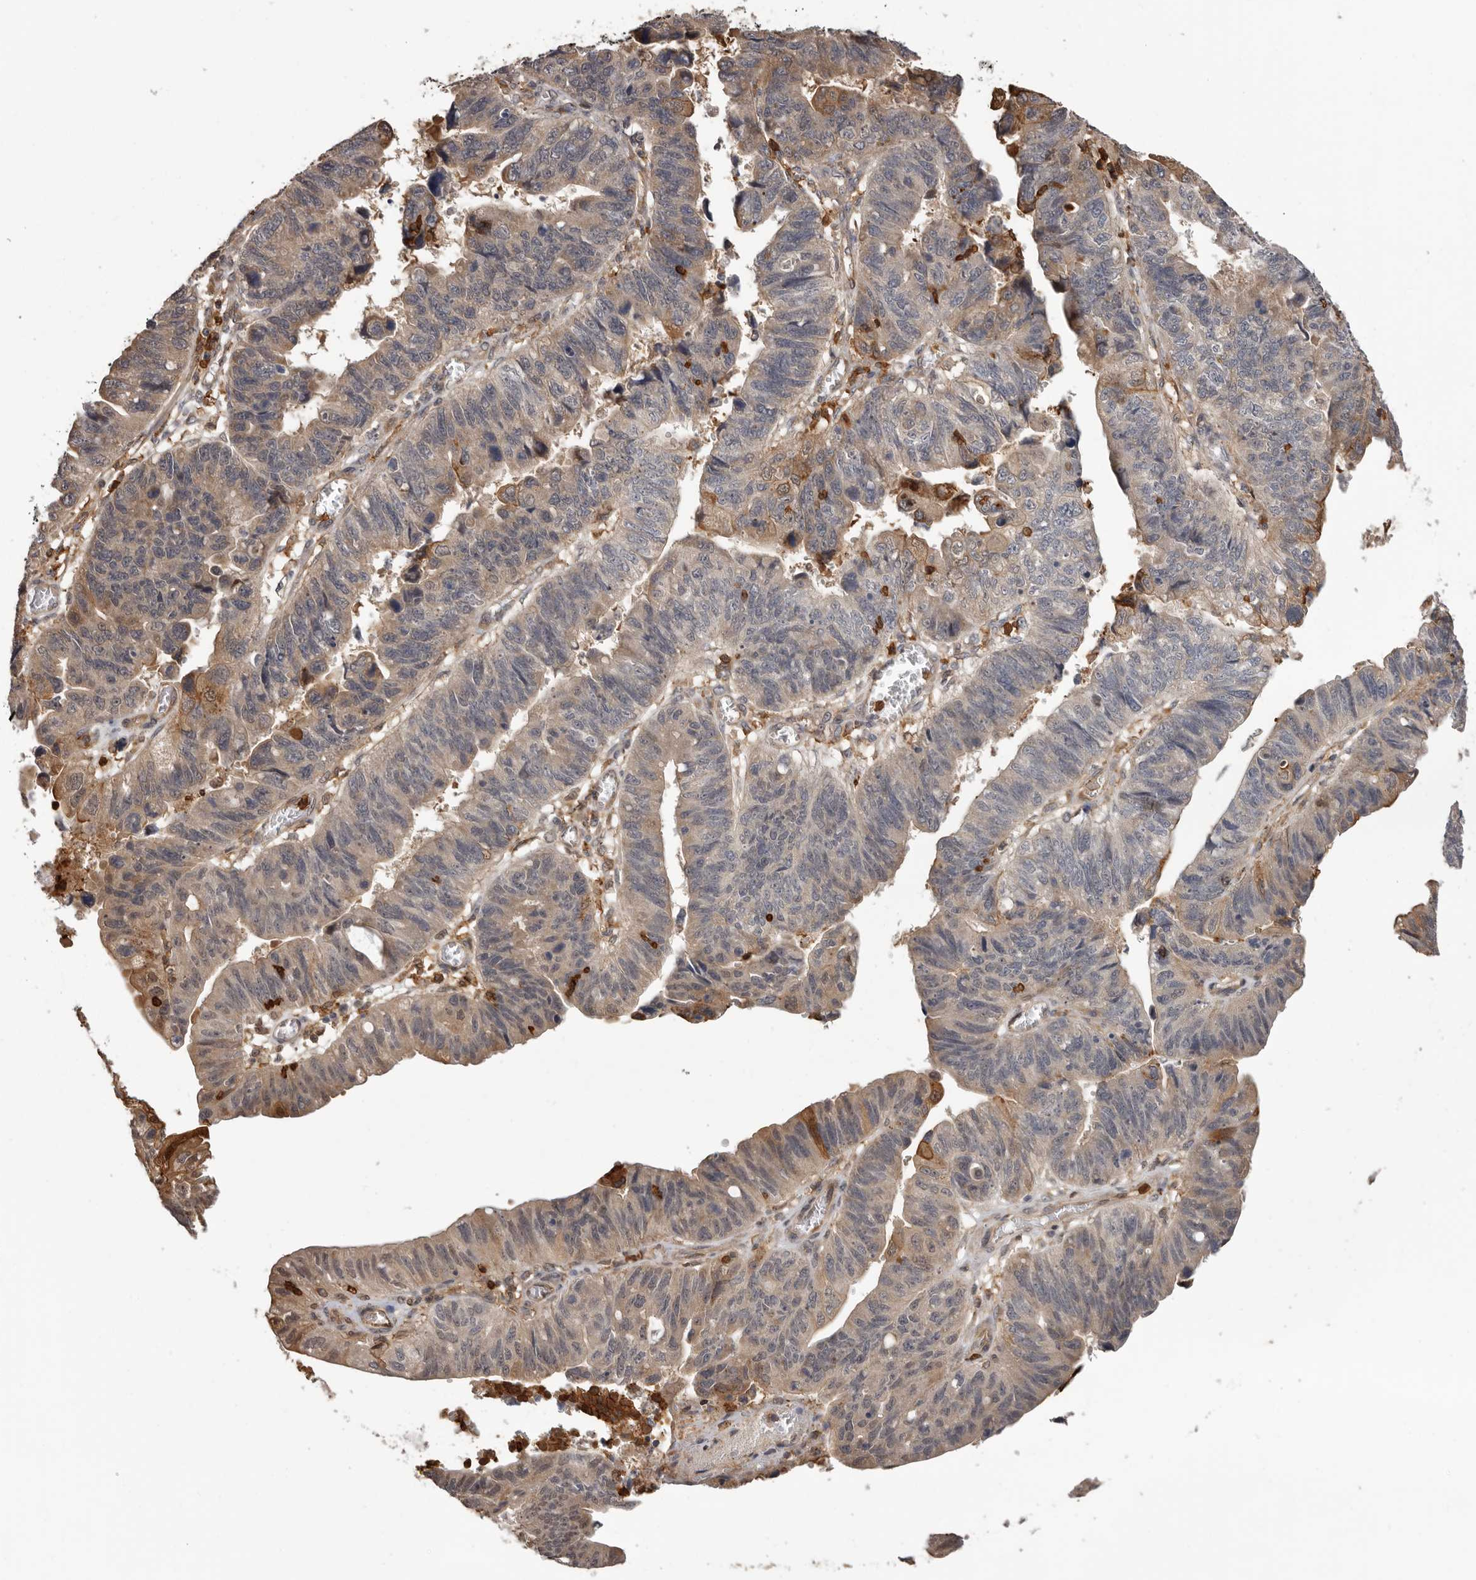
{"staining": {"intensity": "weak", "quantity": "25%-75%", "location": "cytoplasmic/membranous"}, "tissue": "stomach cancer", "cell_type": "Tumor cells", "image_type": "cancer", "snomed": [{"axis": "morphology", "description": "Adenocarcinoma, NOS"}, {"axis": "topography", "description": "Stomach"}], "caption": "This photomicrograph displays adenocarcinoma (stomach) stained with immunohistochemistry to label a protein in brown. The cytoplasmic/membranous of tumor cells show weak positivity for the protein. Nuclei are counter-stained blue.", "gene": "PRR12", "patient": {"sex": "male", "age": 59}}